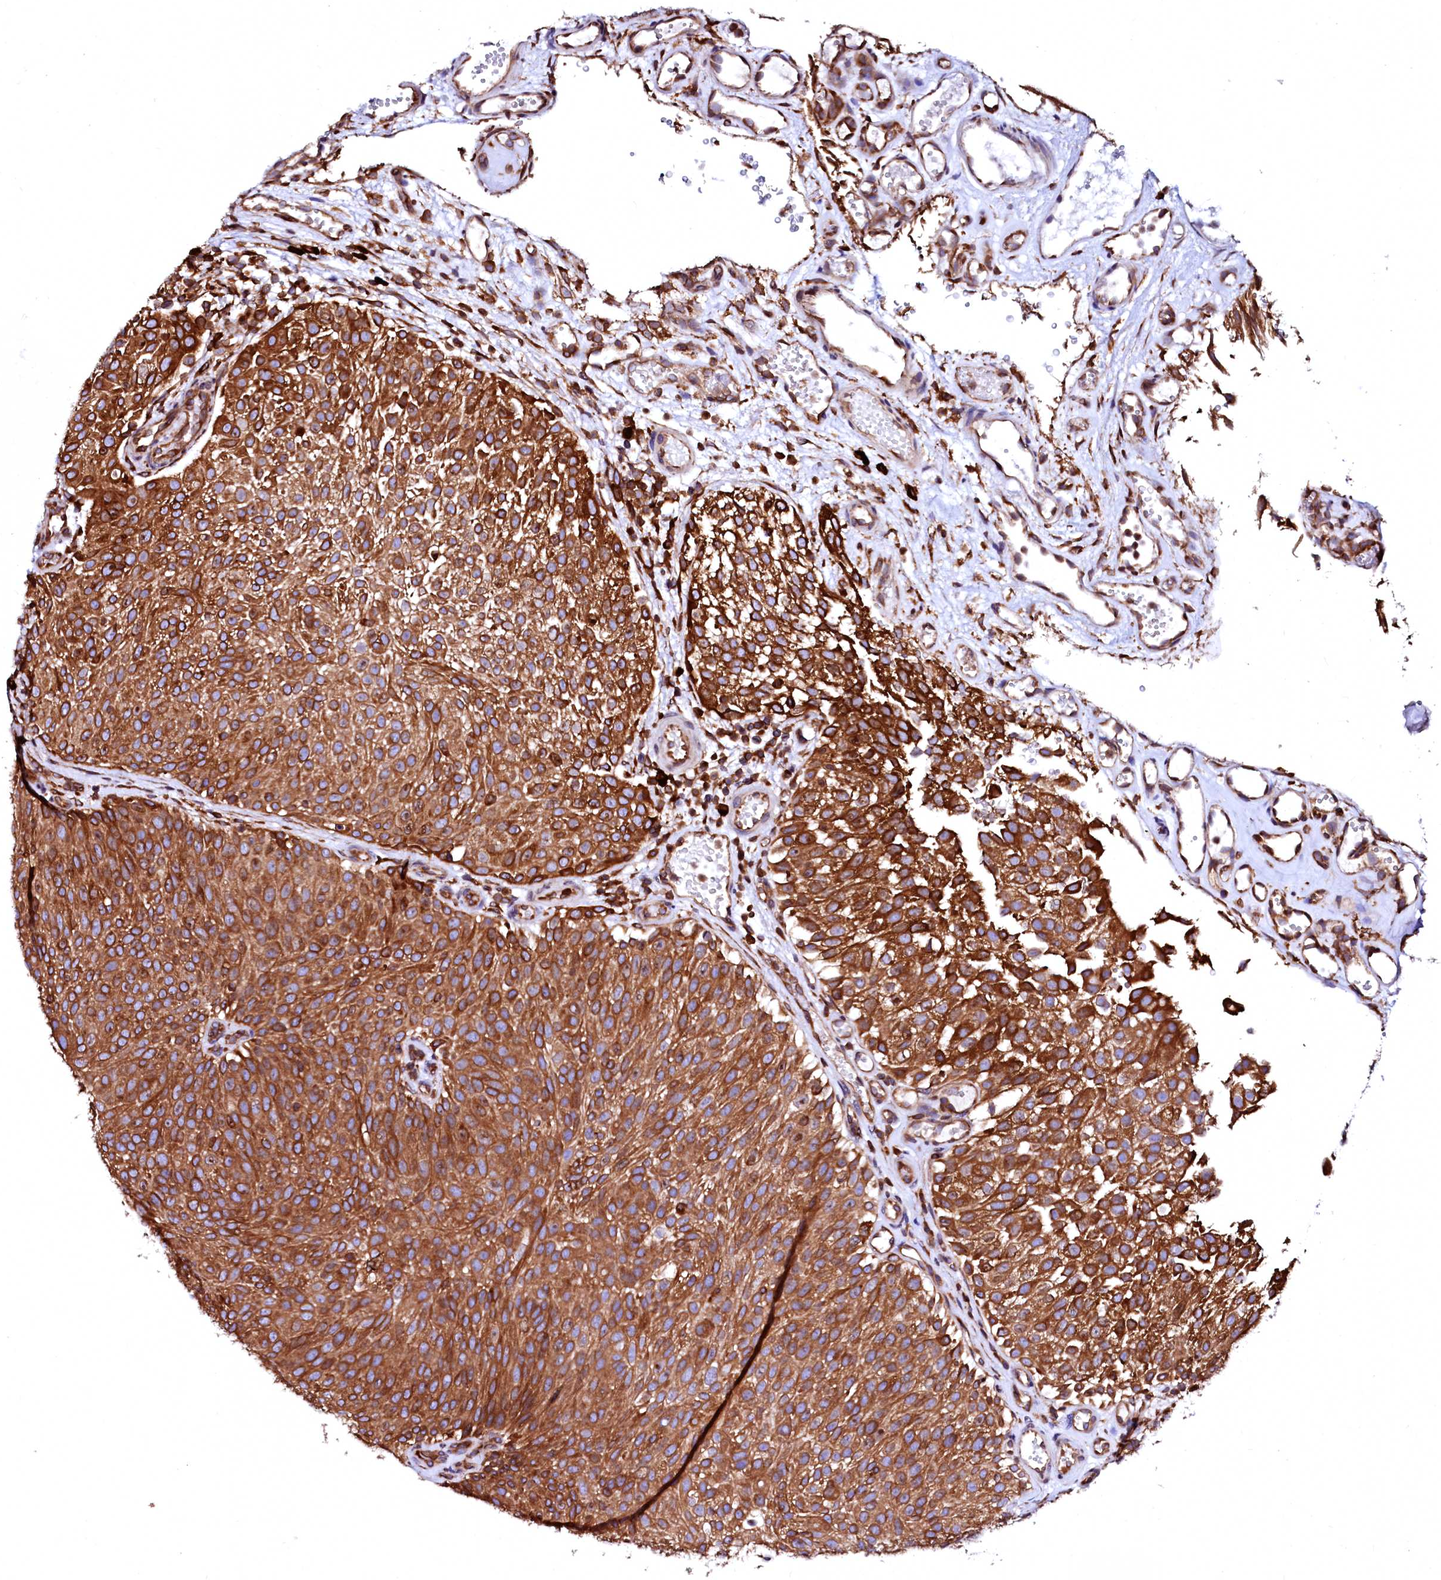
{"staining": {"intensity": "strong", "quantity": ">75%", "location": "cytoplasmic/membranous"}, "tissue": "urothelial cancer", "cell_type": "Tumor cells", "image_type": "cancer", "snomed": [{"axis": "morphology", "description": "Urothelial carcinoma, Low grade"}, {"axis": "topography", "description": "Urinary bladder"}], "caption": "Immunohistochemical staining of human urothelial carcinoma (low-grade) demonstrates strong cytoplasmic/membranous protein expression in about >75% of tumor cells.", "gene": "DERL1", "patient": {"sex": "male", "age": 78}}